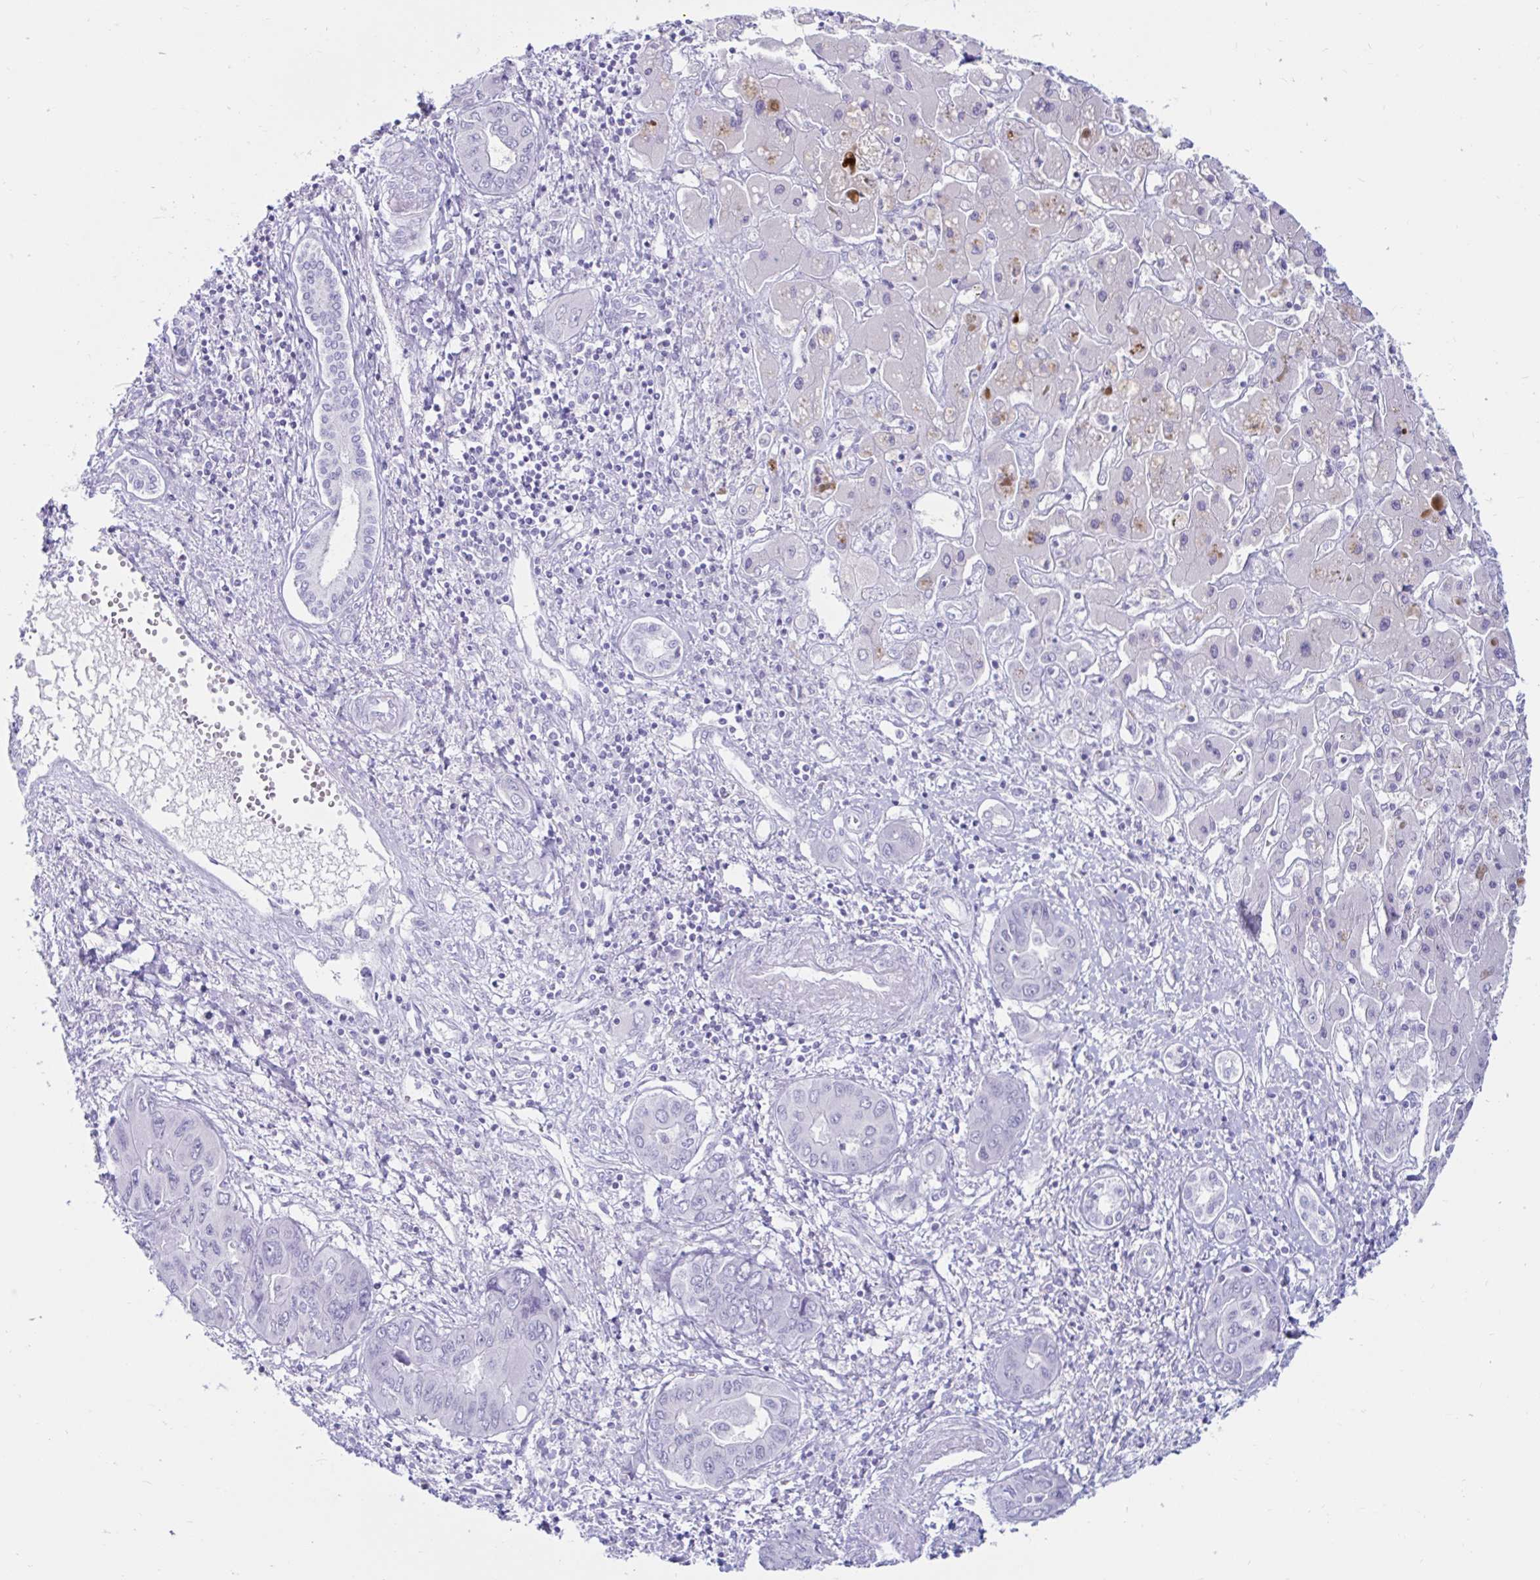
{"staining": {"intensity": "negative", "quantity": "none", "location": "none"}, "tissue": "liver cancer", "cell_type": "Tumor cells", "image_type": "cancer", "snomed": [{"axis": "morphology", "description": "Cholangiocarcinoma"}, {"axis": "topography", "description": "Liver"}], "caption": "The immunohistochemistry histopathology image has no significant expression in tumor cells of cholangiocarcinoma (liver) tissue. The staining is performed using DAB brown chromogen with nuclei counter-stained in using hematoxylin.", "gene": "BEST1", "patient": {"sex": "male", "age": 67}}